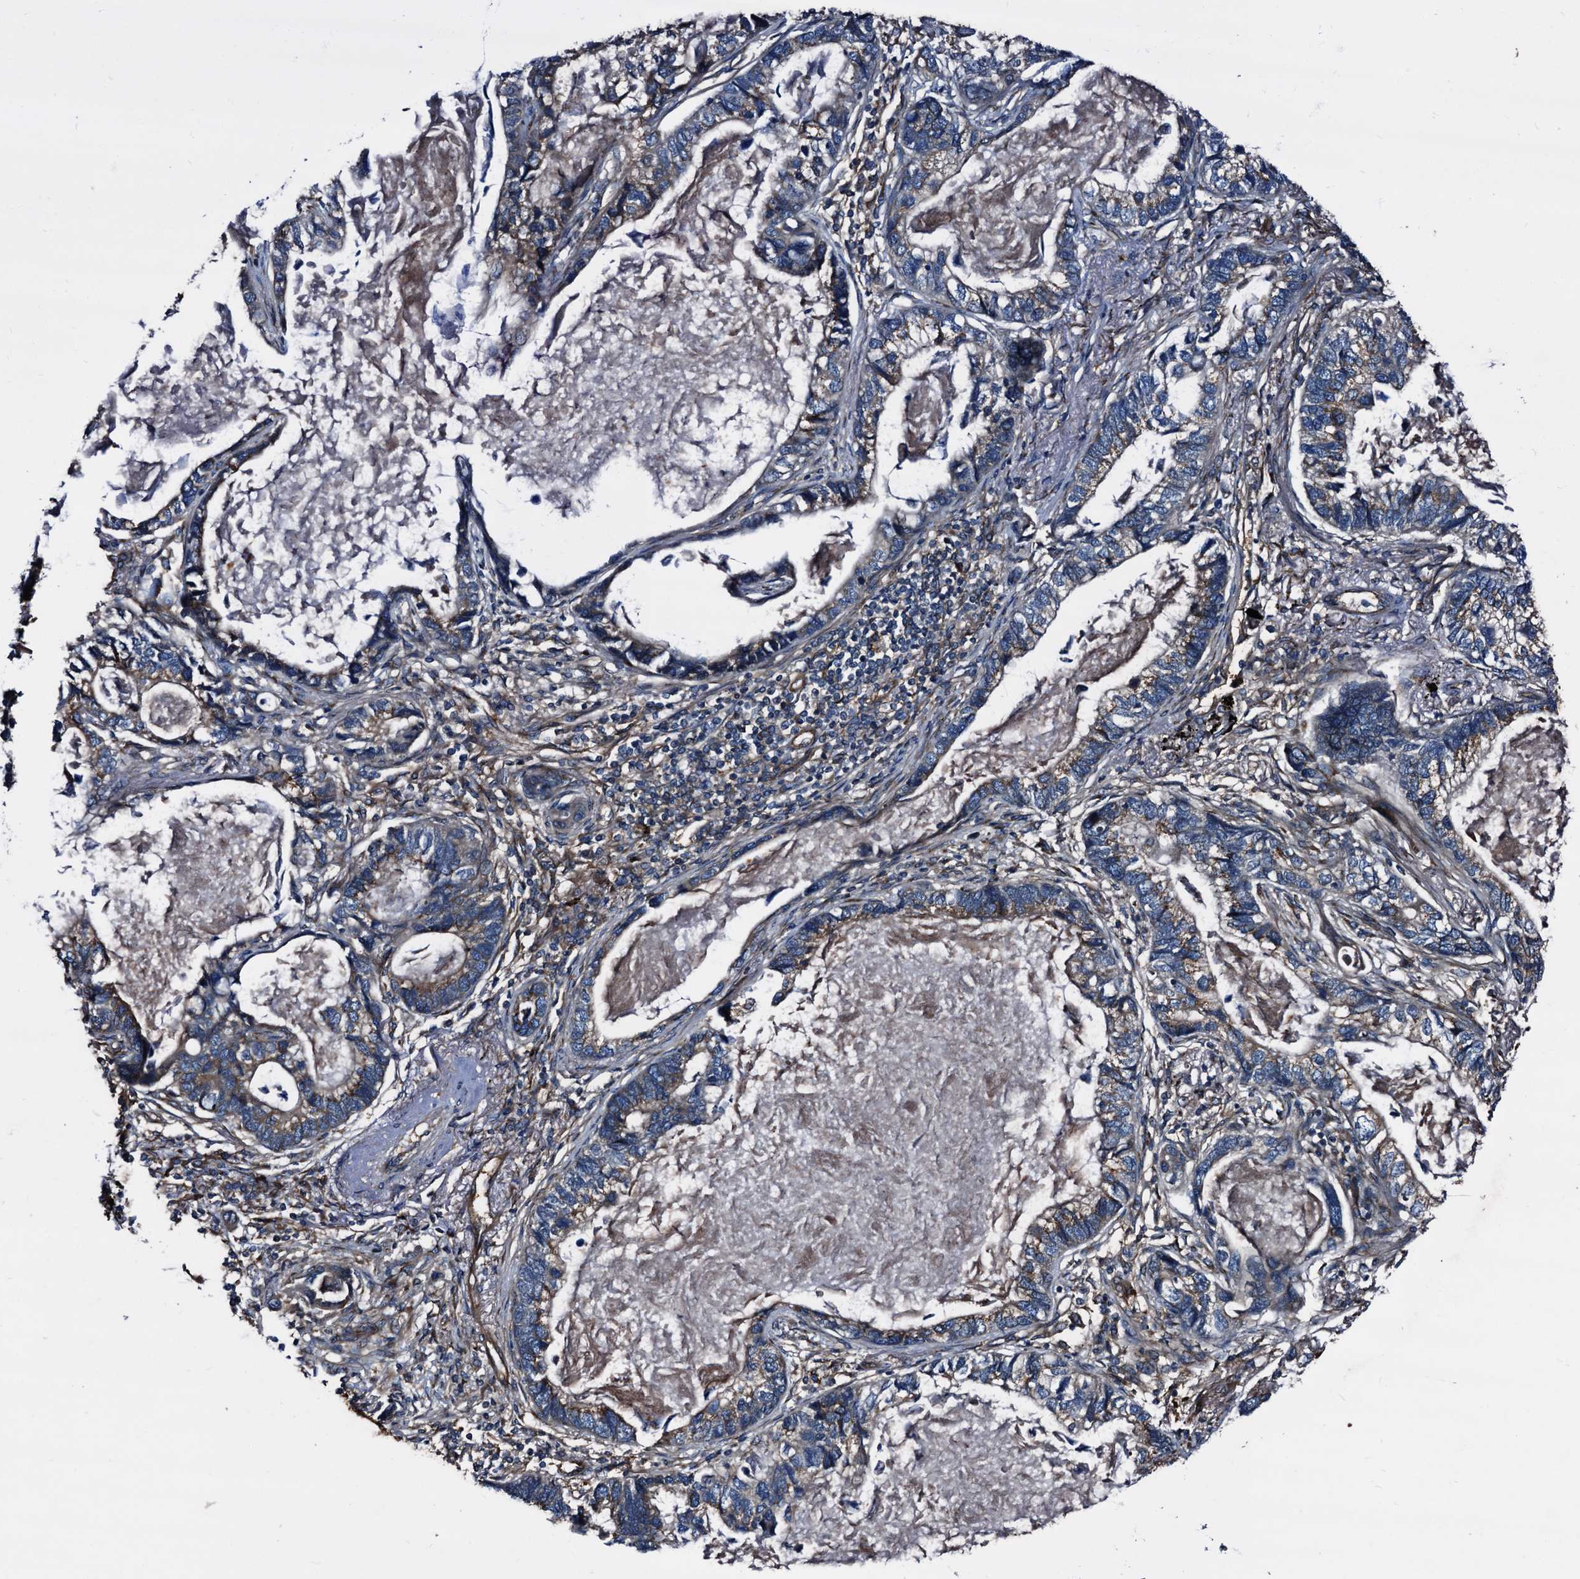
{"staining": {"intensity": "moderate", "quantity": "25%-75%", "location": "cytoplasmic/membranous"}, "tissue": "lung cancer", "cell_type": "Tumor cells", "image_type": "cancer", "snomed": [{"axis": "morphology", "description": "Adenocarcinoma, NOS"}, {"axis": "topography", "description": "Lung"}], "caption": "This is an image of immunohistochemistry (IHC) staining of lung cancer, which shows moderate staining in the cytoplasmic/membranous of tumor cells.", "gene": "PEX5", "patient": {"sex": "male", "age": 67}}